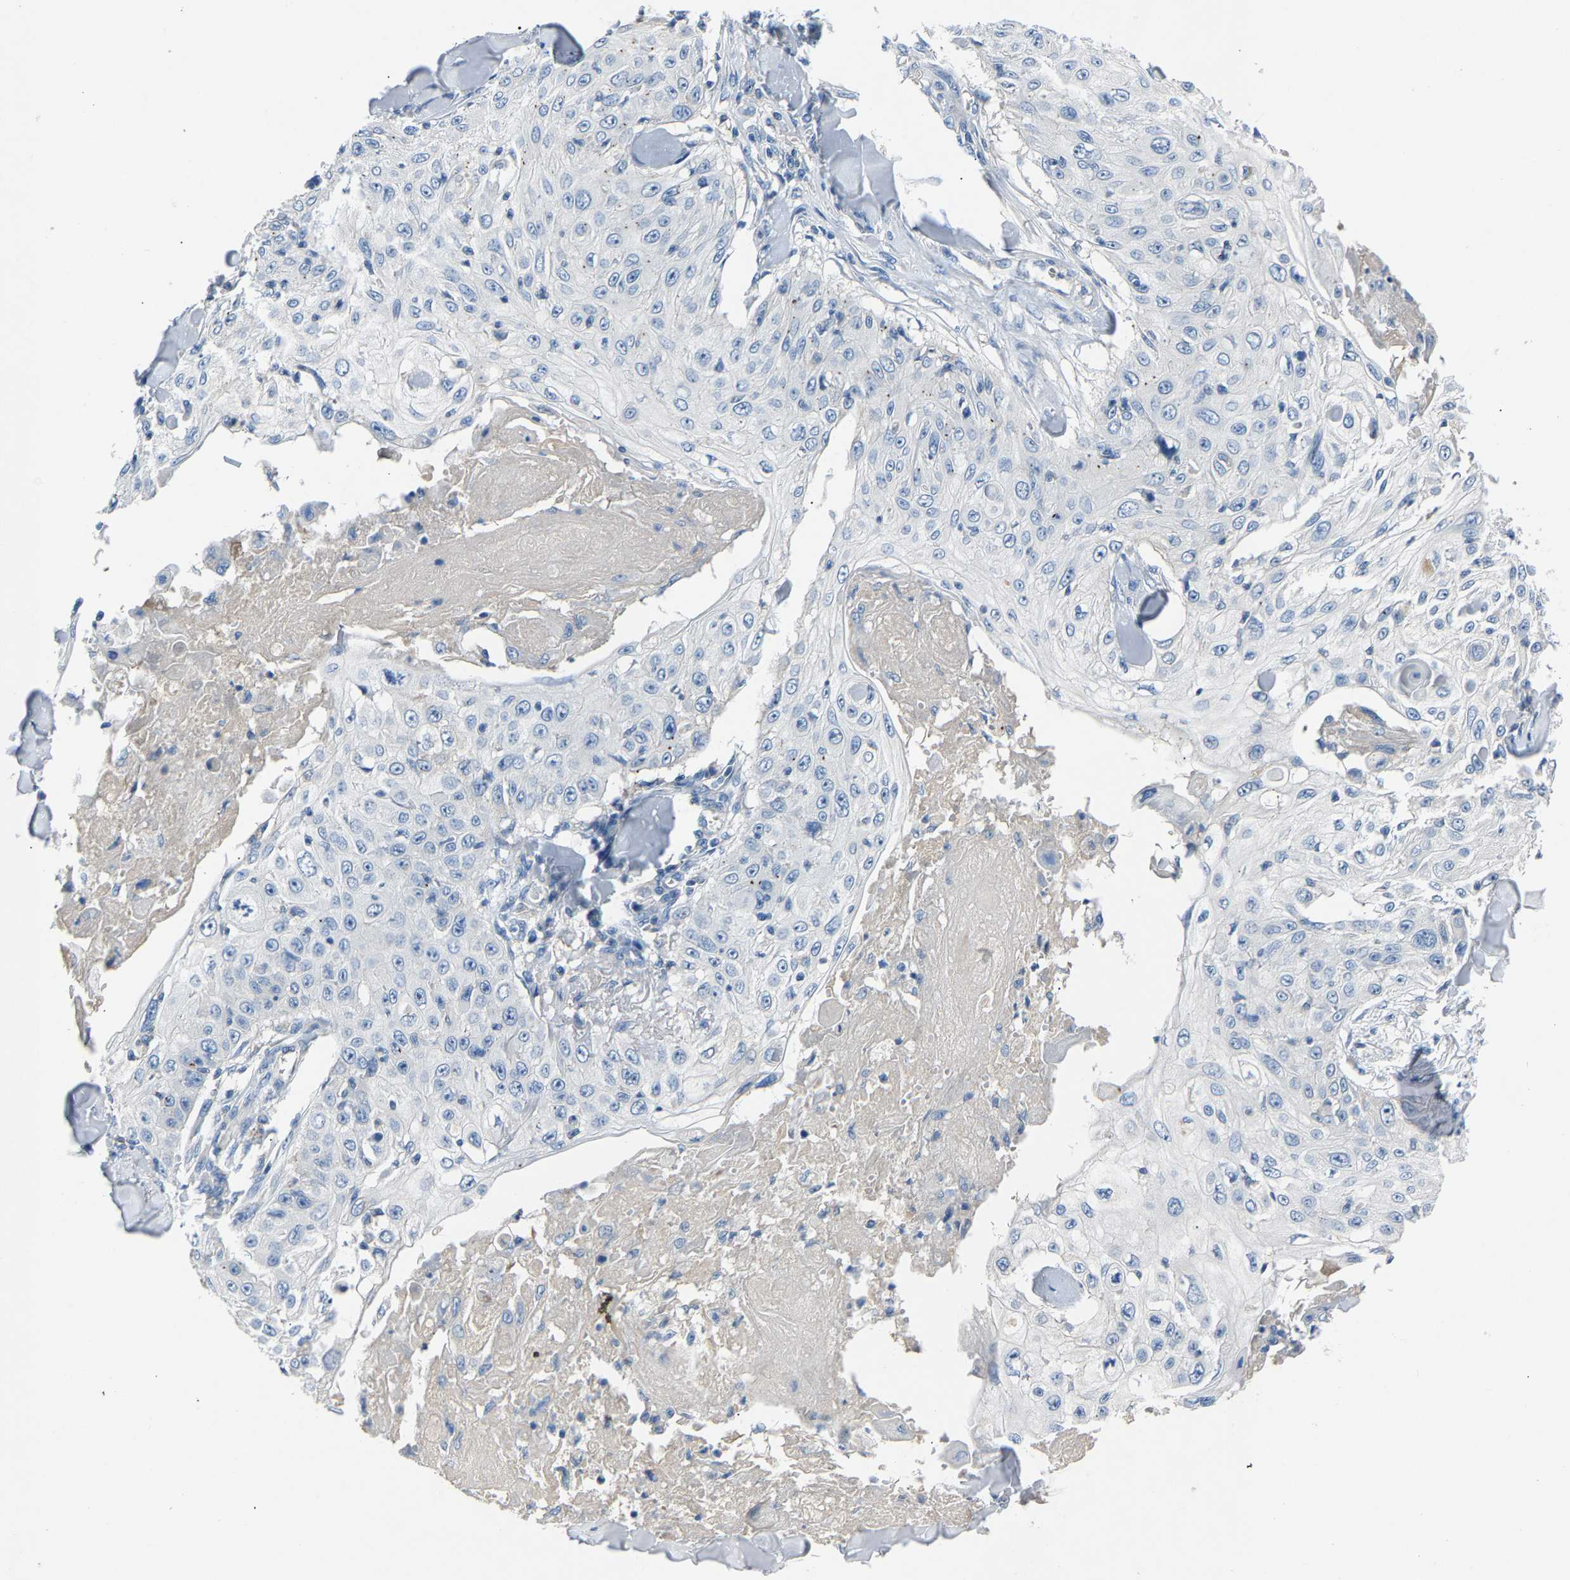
{"staining": {"intensity": "negative", "quantity": "none", "location": "none"}, "tissue": "skin cancer", "cell_type": "Tumor cells", "image_type": "cancer", "snomed": [{"axis": "morphology", "description": "Squamous cell carcinoma, NOS"}, {"axis": "topography", "description": "Skin"}], "caption": "A photomicrograph of human skin cancer is negative for staining in tumor cells.", "gene": "DNAAF5", "patient": {"sex": "male", "age": 86}}